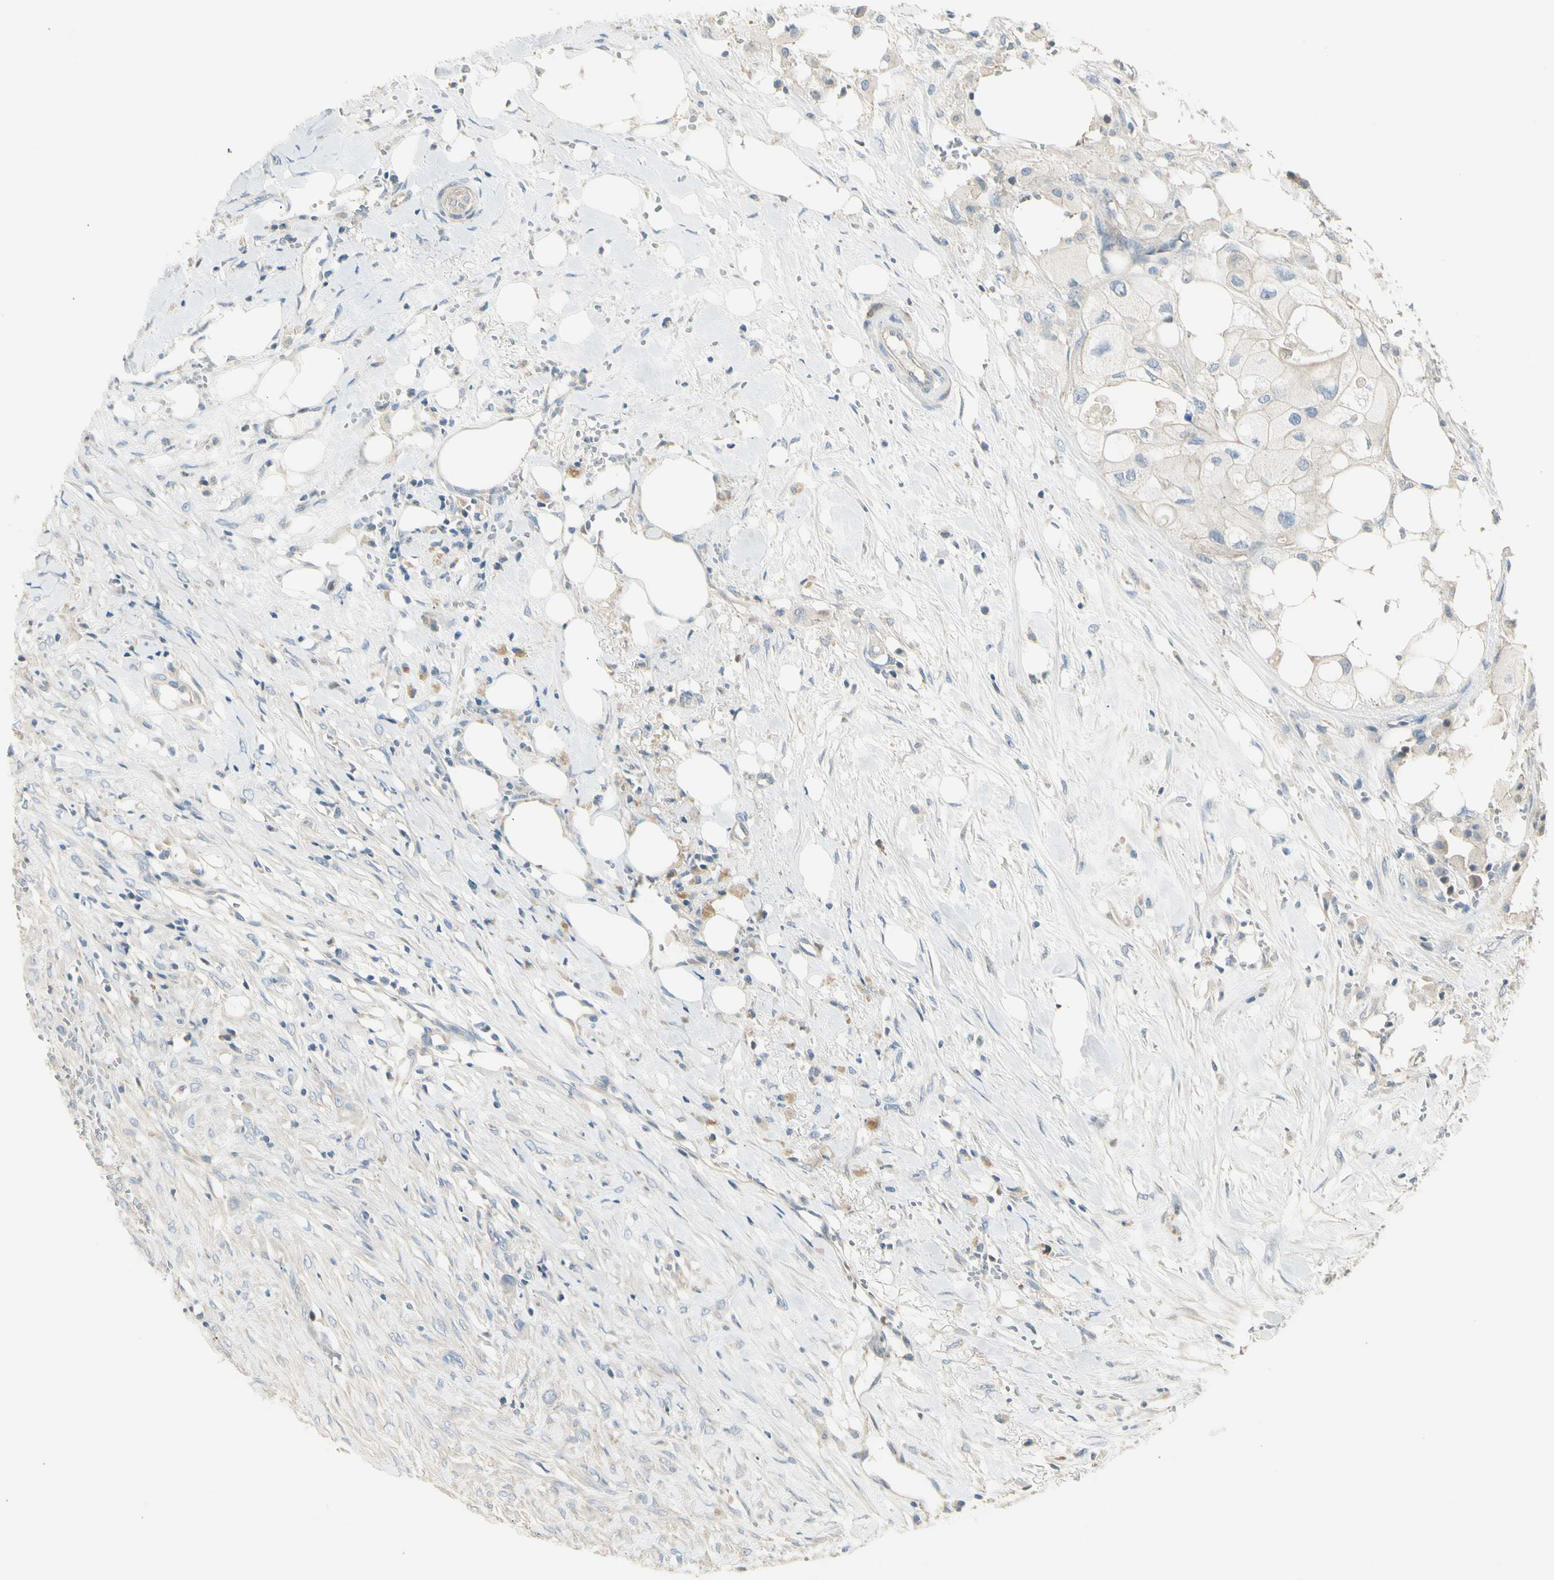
{"staining": {"intensity": "negative", "quantity": "none", "location": "none"}, "tissue": "colorectal cancer", "cell_type": "Tumor cells", "image_type": "cancer", "snomed": [{"axis": "morphology", "description": "Adenocarcinoma, NOS"}, {"axis": "topography", "description": "Colon"}], "caption": "IHC micrograph of human adenocarcinoma (colorectal) stained for a protein (brown), which demonstrates no expression in tumor cells.", "gene": "ADGRA3", "patient": {"sex": "female", "age": 57}}